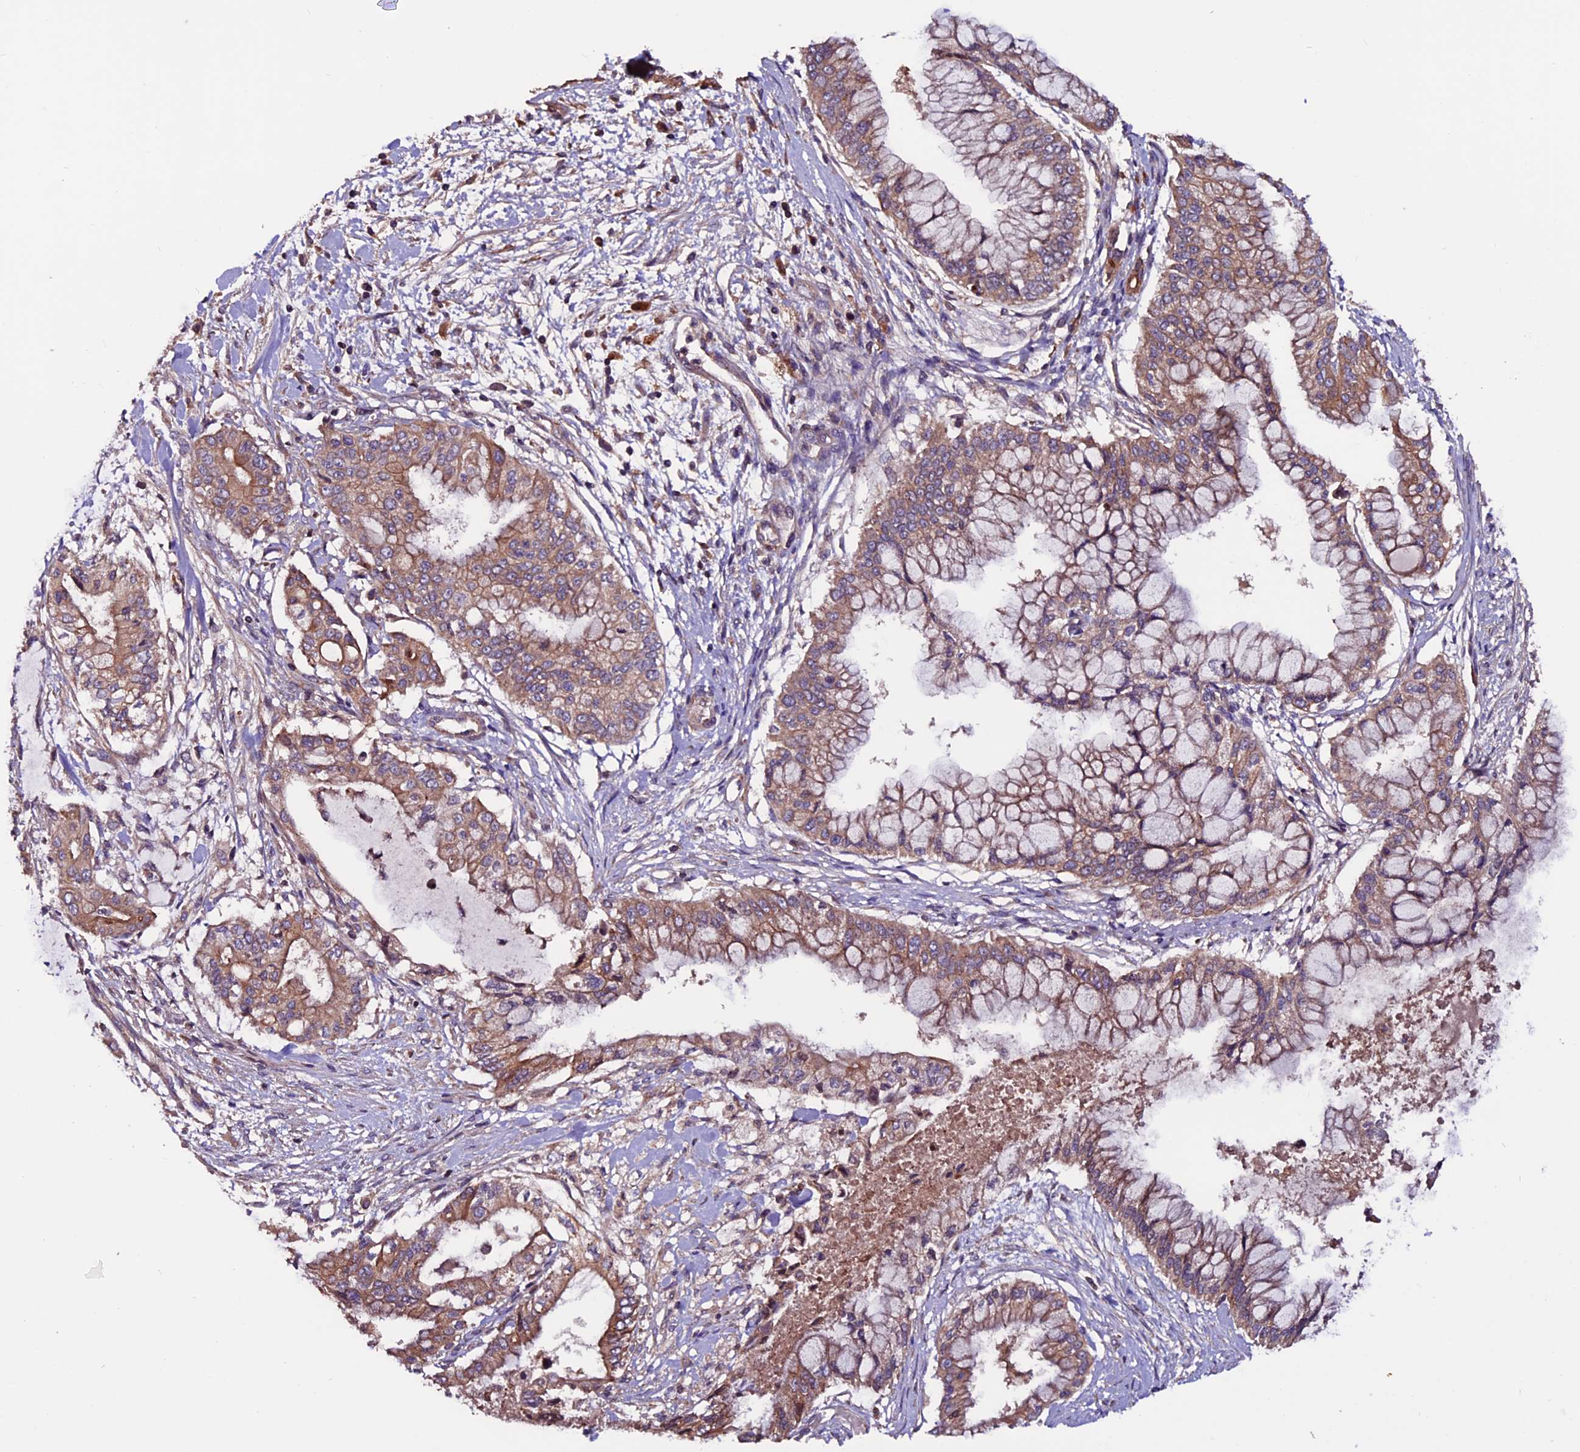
{"staining": {"intensity": "moderate", "quantity": ">75%", "location": "cytoplasmic/membranous"}, "tissue": "pancreatic cancer", "cell_type": "Tumor cells", "image_type": "cancer", "snomed": [{"axis": "morphology", "description": "Adenocarcinoma, NOS"}, {"axis": "topography", "description": "Pancreas"}], "caption": "This is a photomicrograph of immunohistochemistry staining of adenocarcinoma (pancreatic), which shows moderate staining in the cytoplasmic/membranous of tumor cells.", "gene": "ZNF598", "patient": {"sex": "male", "age": 46}}